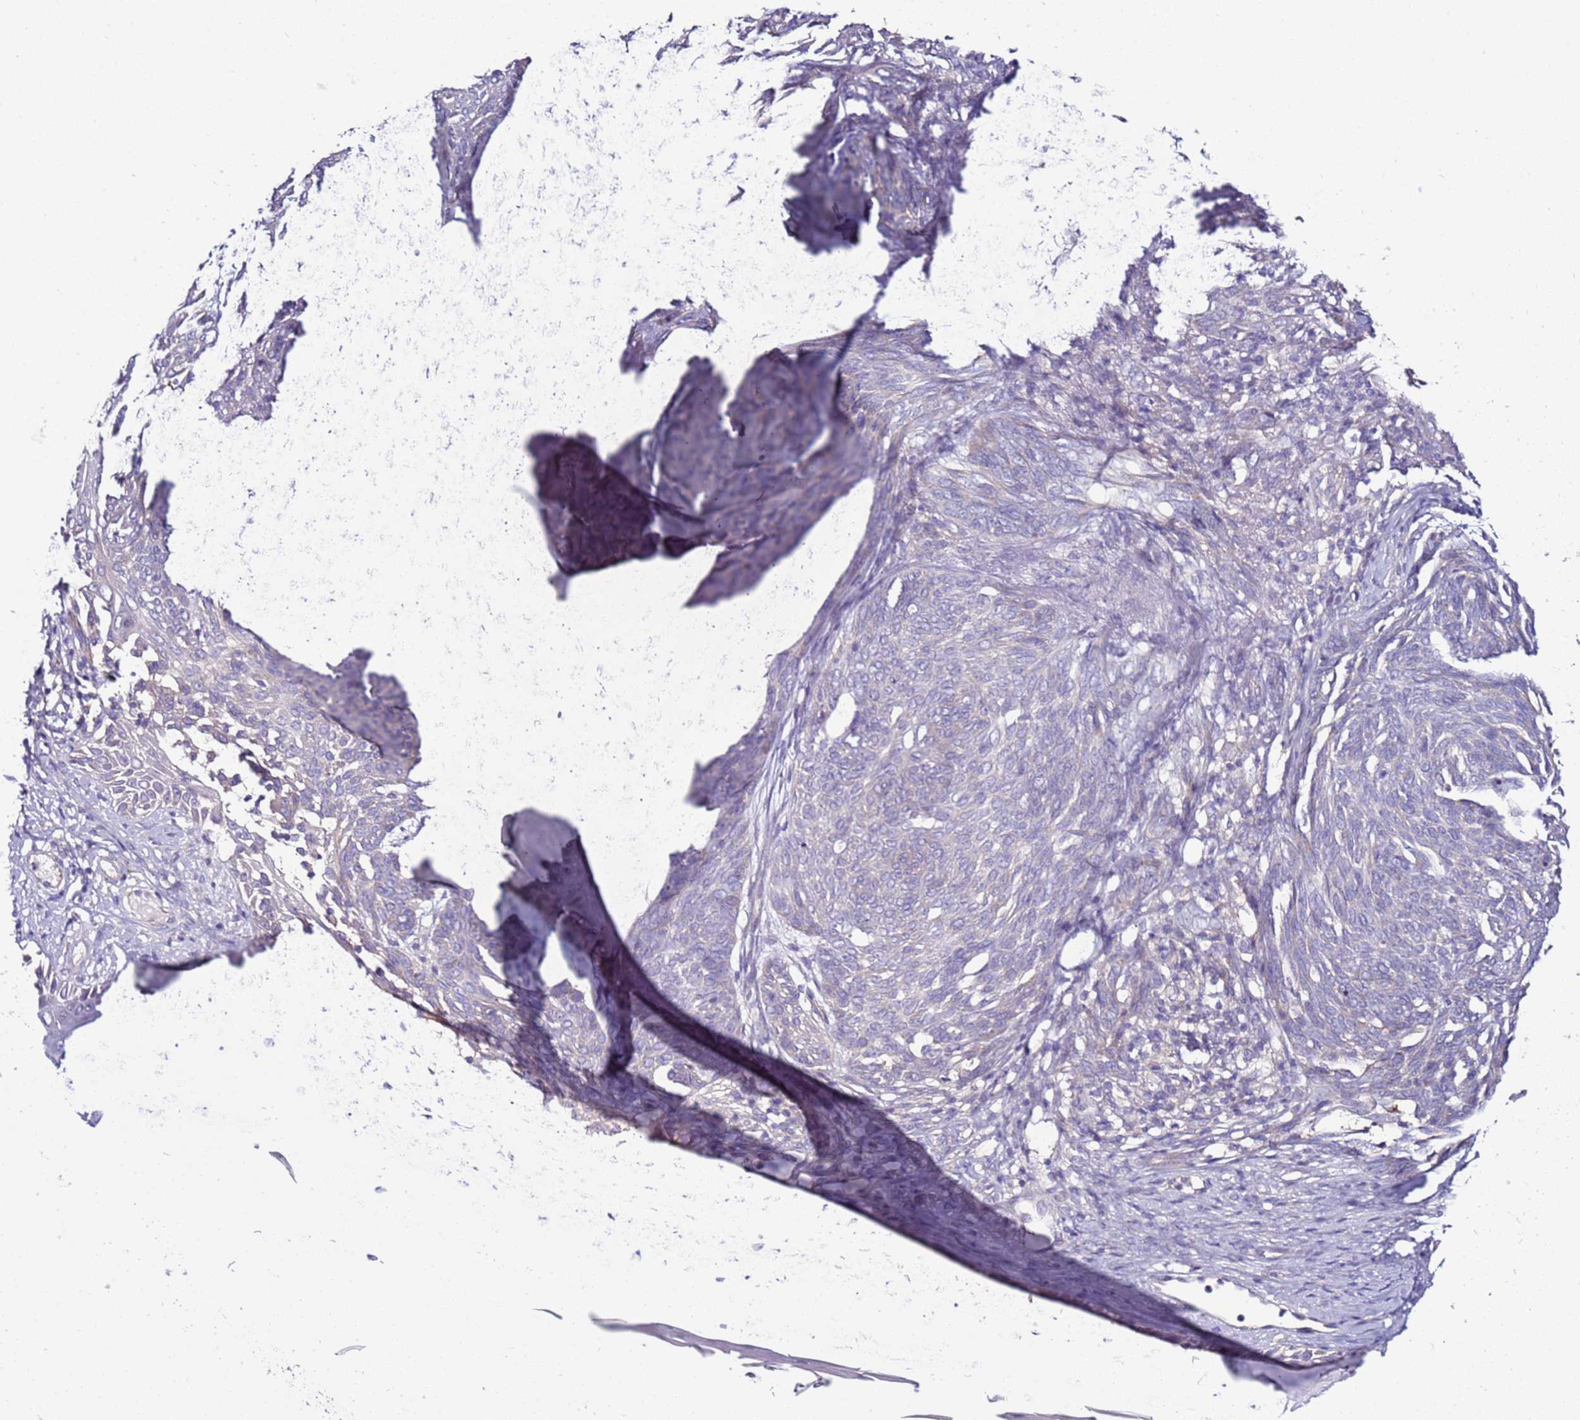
{"staining": {"intensity": "negative", "quantity": "none", "location": "none"}, "tissue": "skin cancer", "cell_type": "Tumor cells", "image_type": "cancer", "snomed": [{"axis": "morphology", "description": "Basal cell carcinoma"}, {"axis": "topography", "description": "Skin"}], "caption": "An immunohistochemistry (IHC) photomicrograph of skin cancer is shown. There is no staining in tumor cells of skin cancer.", "gene": "GPN3", "patient": {"sex": "female", "age": 86}}